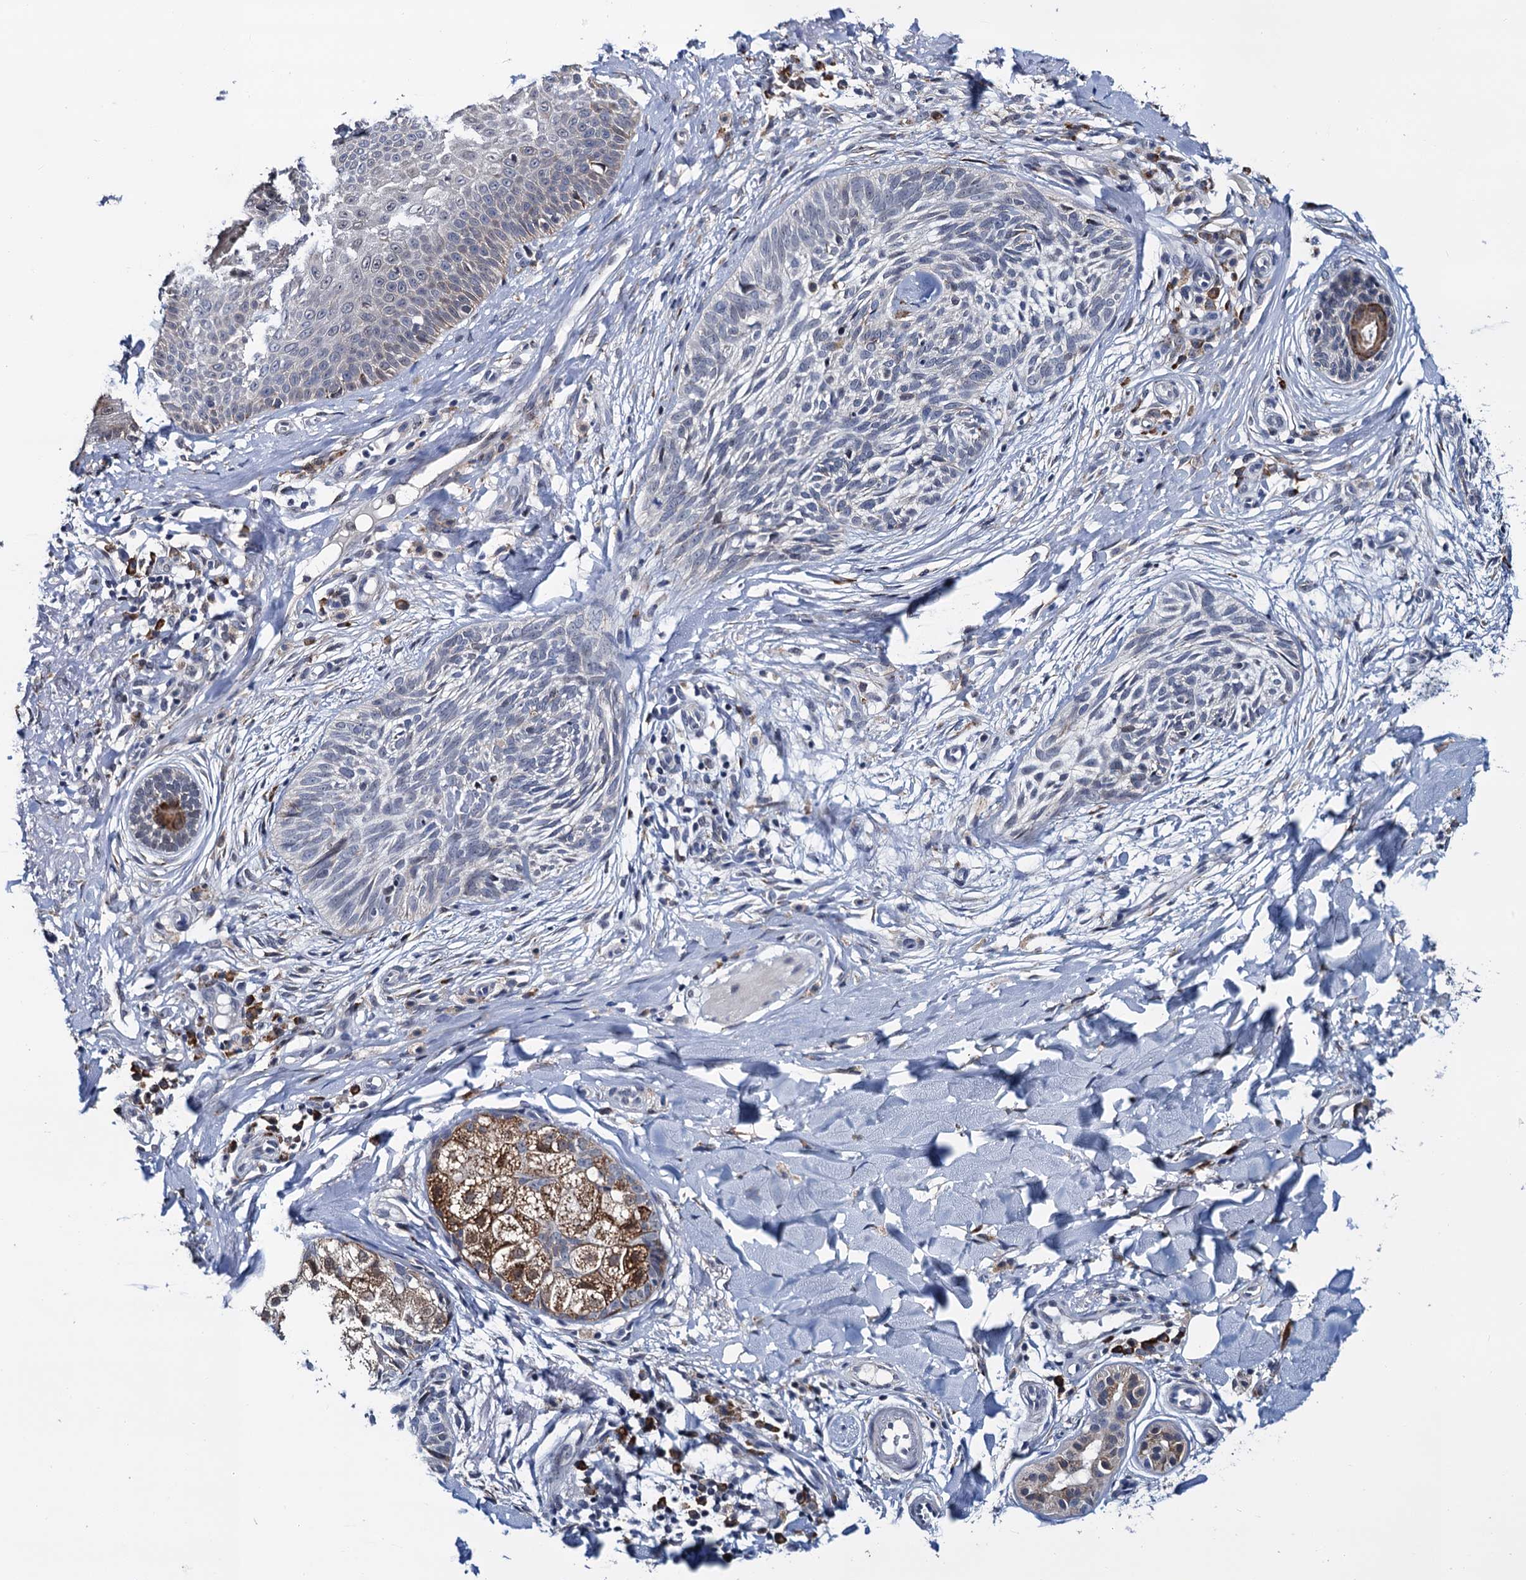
{"staining": {"intensity": "negative", "quantity": "none", "location": "none"}, "tissue": "skin cancer", "cell_type": "Tumor cells", "image_type": "cancer", "snomed": [{"axis": "morphology", "description": "Basal cell carcinoma"}, {"axis": "topography", "description": "Skin"}], "caption": "High magnification brightfield microscopy of basal cell carcinoma (skin) stained with DAB (brown) and counterstained with hematoxylin (blue): tumor cells show no significant expression. (Brightfield microscopy of DAB immunohistochemistry at high magnification).", "gene": "SLC7A10", "patient": {"sex": "female", "age": 61}}